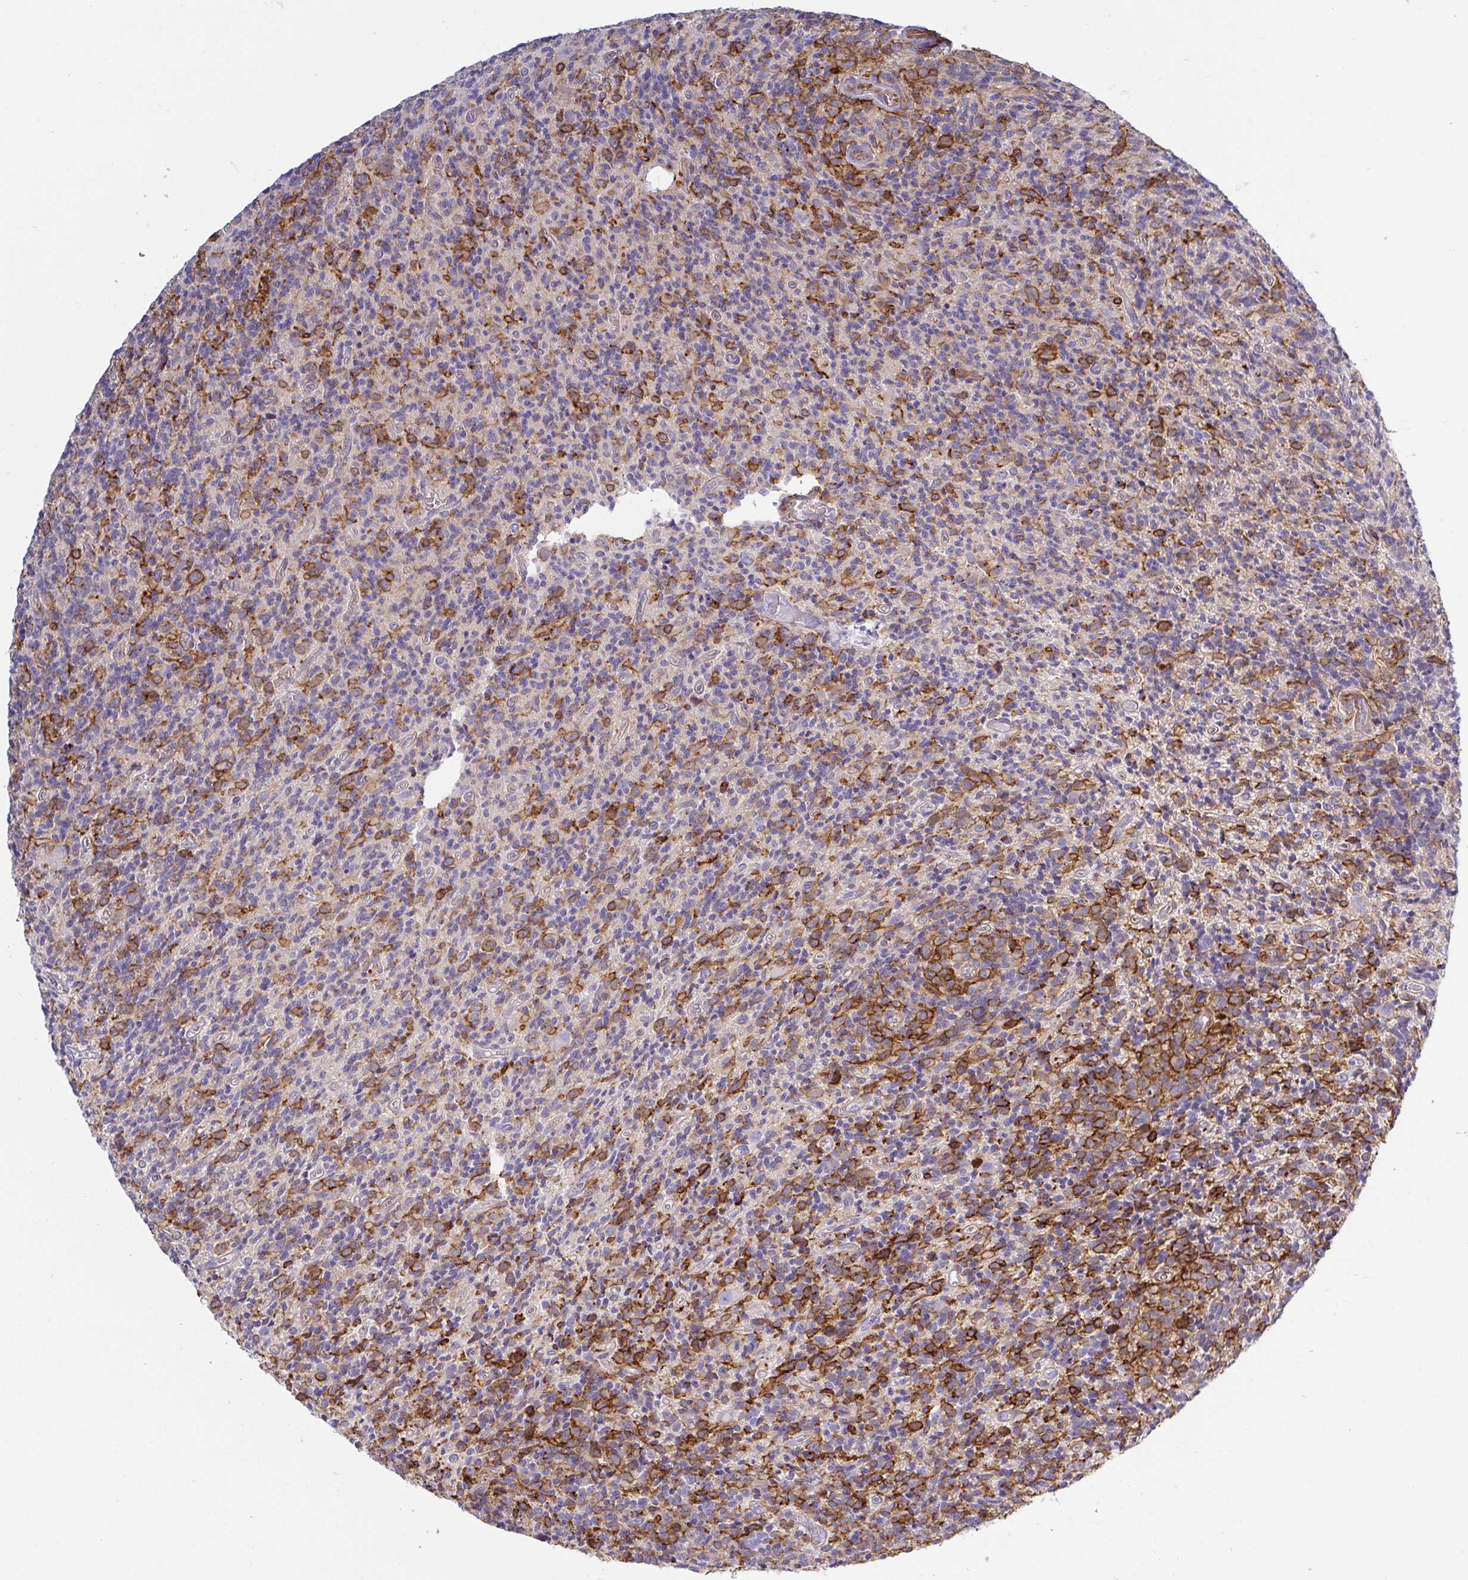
{"staining": {"intensity": "strong", "quantity": "25%-75%", "location": "cytoplasmic/membranous"}, "tissue": "glioma", "cell_type": "Tumor cells", "image_type": "cancer", "snomed": [{"axis": "morphology", "description": "Glioma, malignant, High grade"}, {"axis": "topography", "description": "Brain"}], "caption": "This histopathology image shows IHC staining of human malignant high-grade glioma, with high strong cytoplasmic/membranous staining in approximately 25%-75% of tumor cells.", "gene": "LIMA1", "patient": {"sex": "male", "age": 76}}